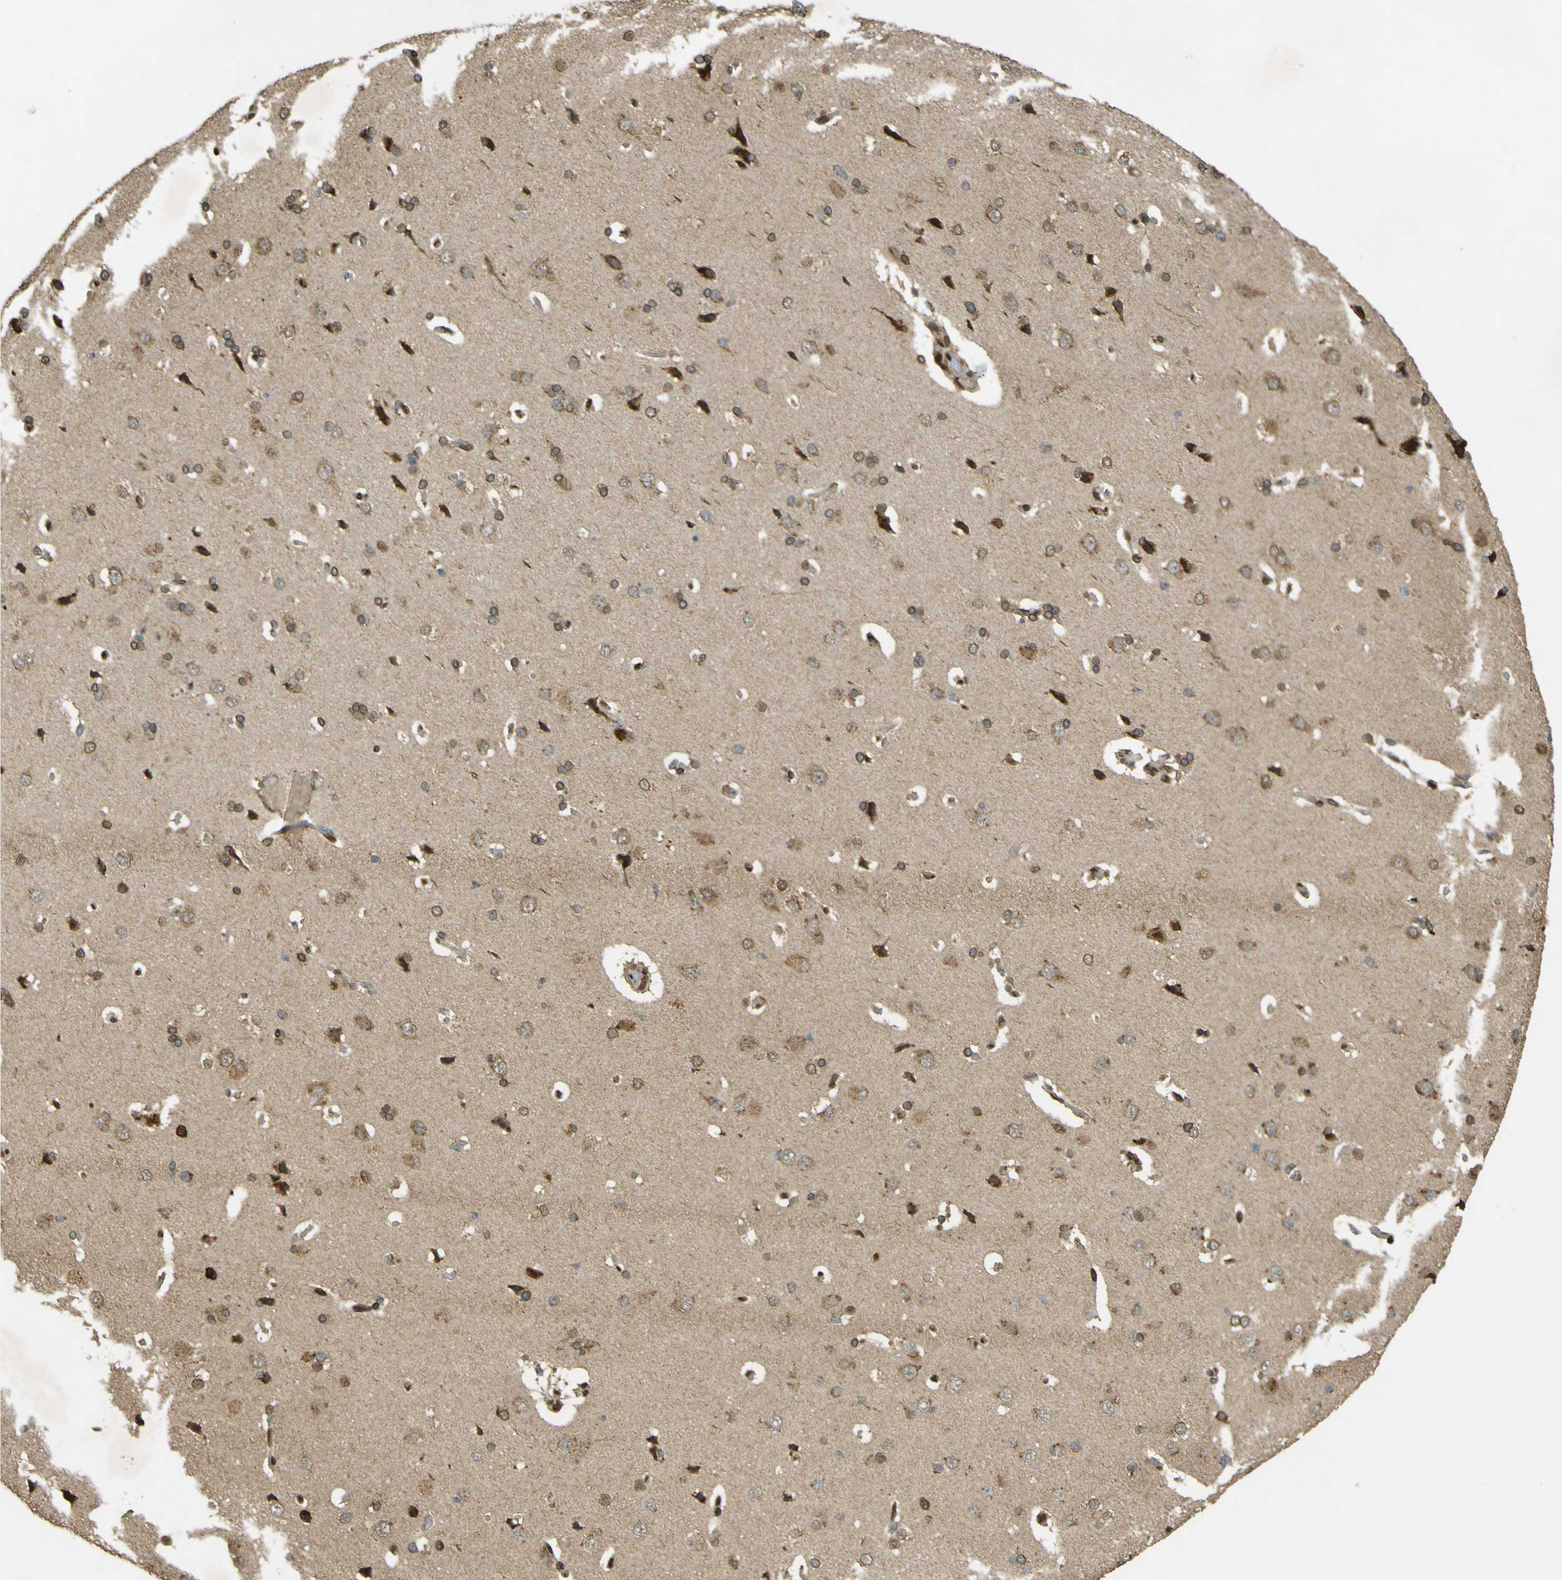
{"staining": {"intensity": "weak", "quantity": ">75%", "location": "cytoplasmic/membranous"}, "tissue": "cerebral cortex", "cell_type": "Endothelial cells", "image_type": "normal", "snomed": [{"axis": "morphology", "description": "Normal tissue, NOS"}, {"axis": "topography", "description": "Cerebral cortex"}], "caption": "The histopathology image reveals immunohistochemical staining of normal cerebral cortex. There is weak cytoplasmic/membranous expression is present in approximately >75% of endothelial cells. (DAB (3,3'-diaminobenzidine) IHC with brightfield microscopy, high magnification).", "gene": "GALNT1", "patient": {"sex": "male", "age": 62}}